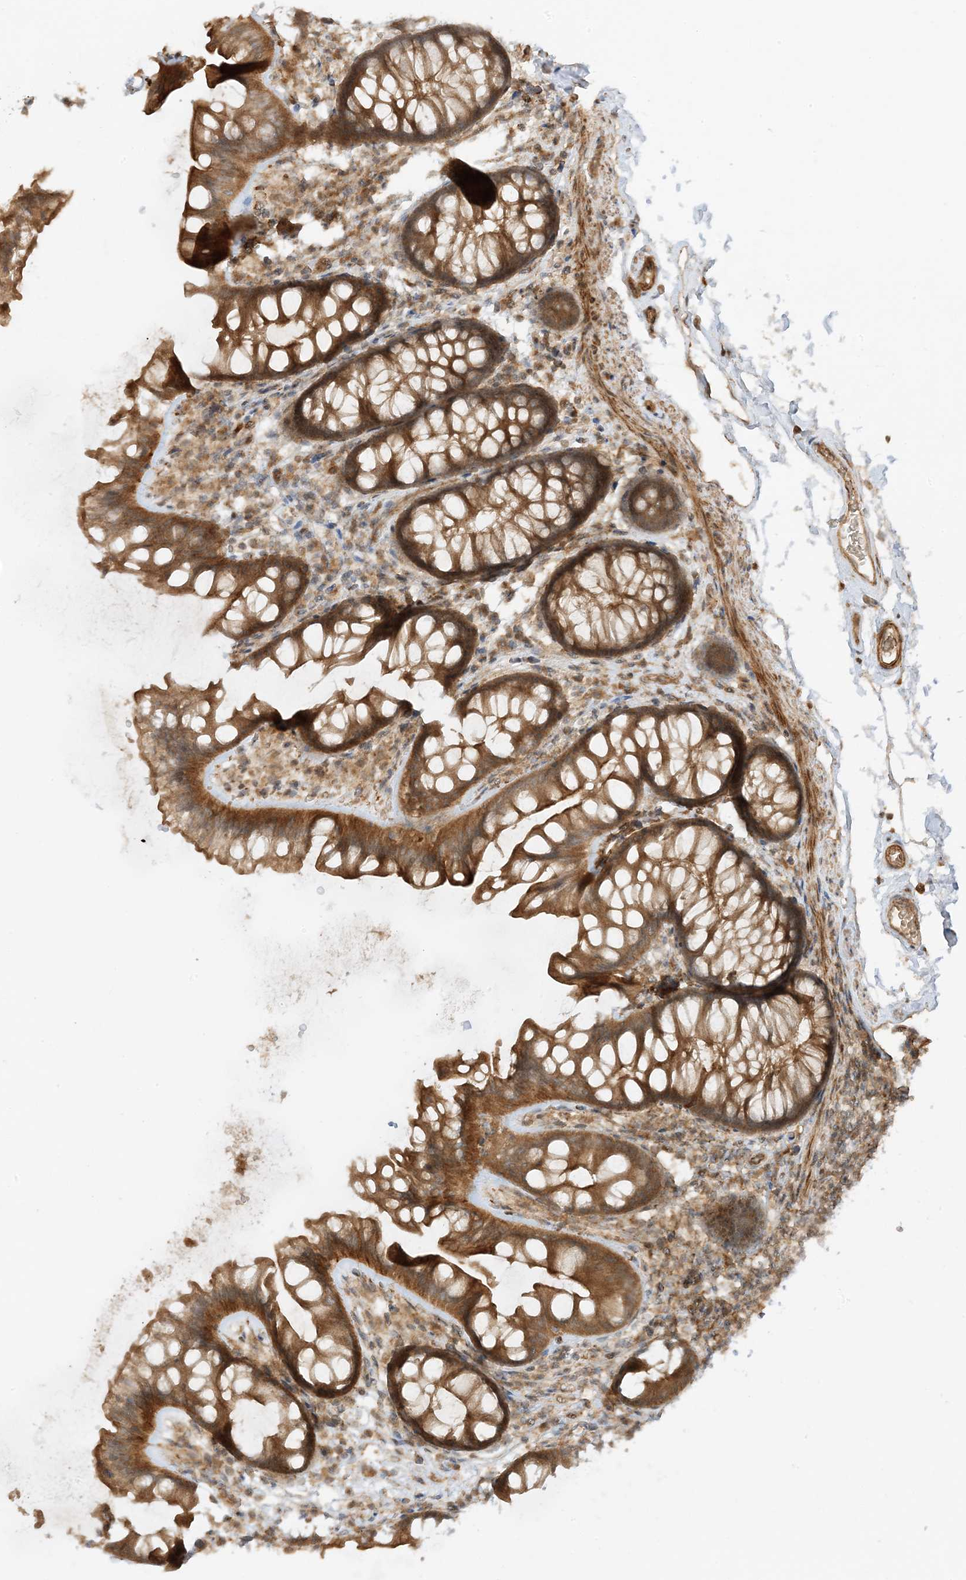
{"staining": {"intensity": "moderate", "quantity": ">75%", "location": "cytoplasmic/membranous"}, "tissue": "colon", "cell_type": "Endothelial cells", "image_type": "normal", "snomed": [{"axis": "morphology", "description": "Normal tissue, NOS"}, {"axis": "topography", "description": "Colon"}], "caption": "This image exhibits unremarkable colon stained with immunohistochemistry (IHC) to label a protein in brown. The cytoplasmic/membranous of endothelial cells show moderate positivity for the protein. Nuclei are counter-stained blue.", "gene": "XRN1", "patient": {"sex": "female", "age": 62}}